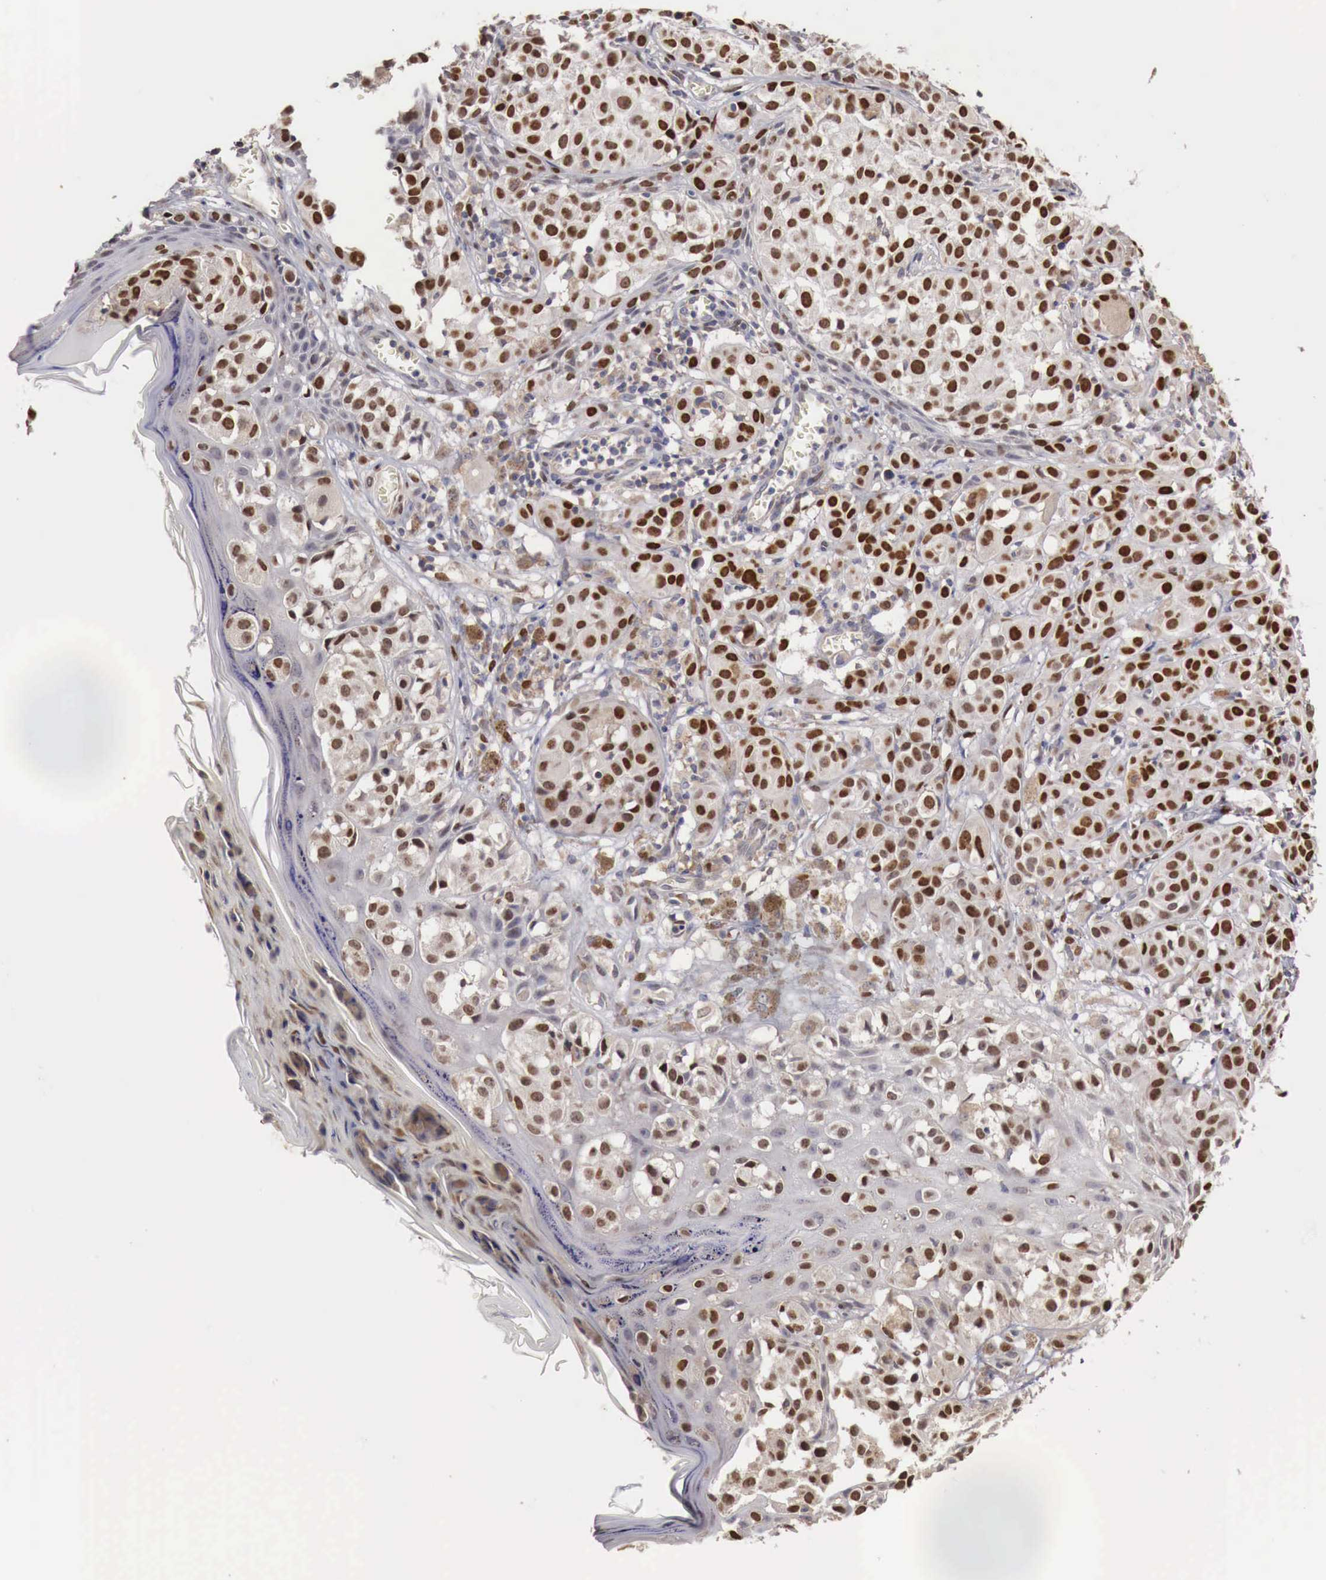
{"staining": {"intensity": "strong", "quantity": ">75%", "location": "nuclear"}, "tissue": "melanoma", "cell_type": "Tumor cells", "image_type": "cancer", "snomed": [{"axis": "morphology", "description": "Malignant melanoma, NOS"}, {"axis": "topography", "description": "Skin"}], "caption": "Protein analysis of melanoma tissue exhibits strong nuclear expression in approximately >75% of tumor cells.", "gene": "KHDRBS2", "patient": {"sex": "female", "age": 52}}